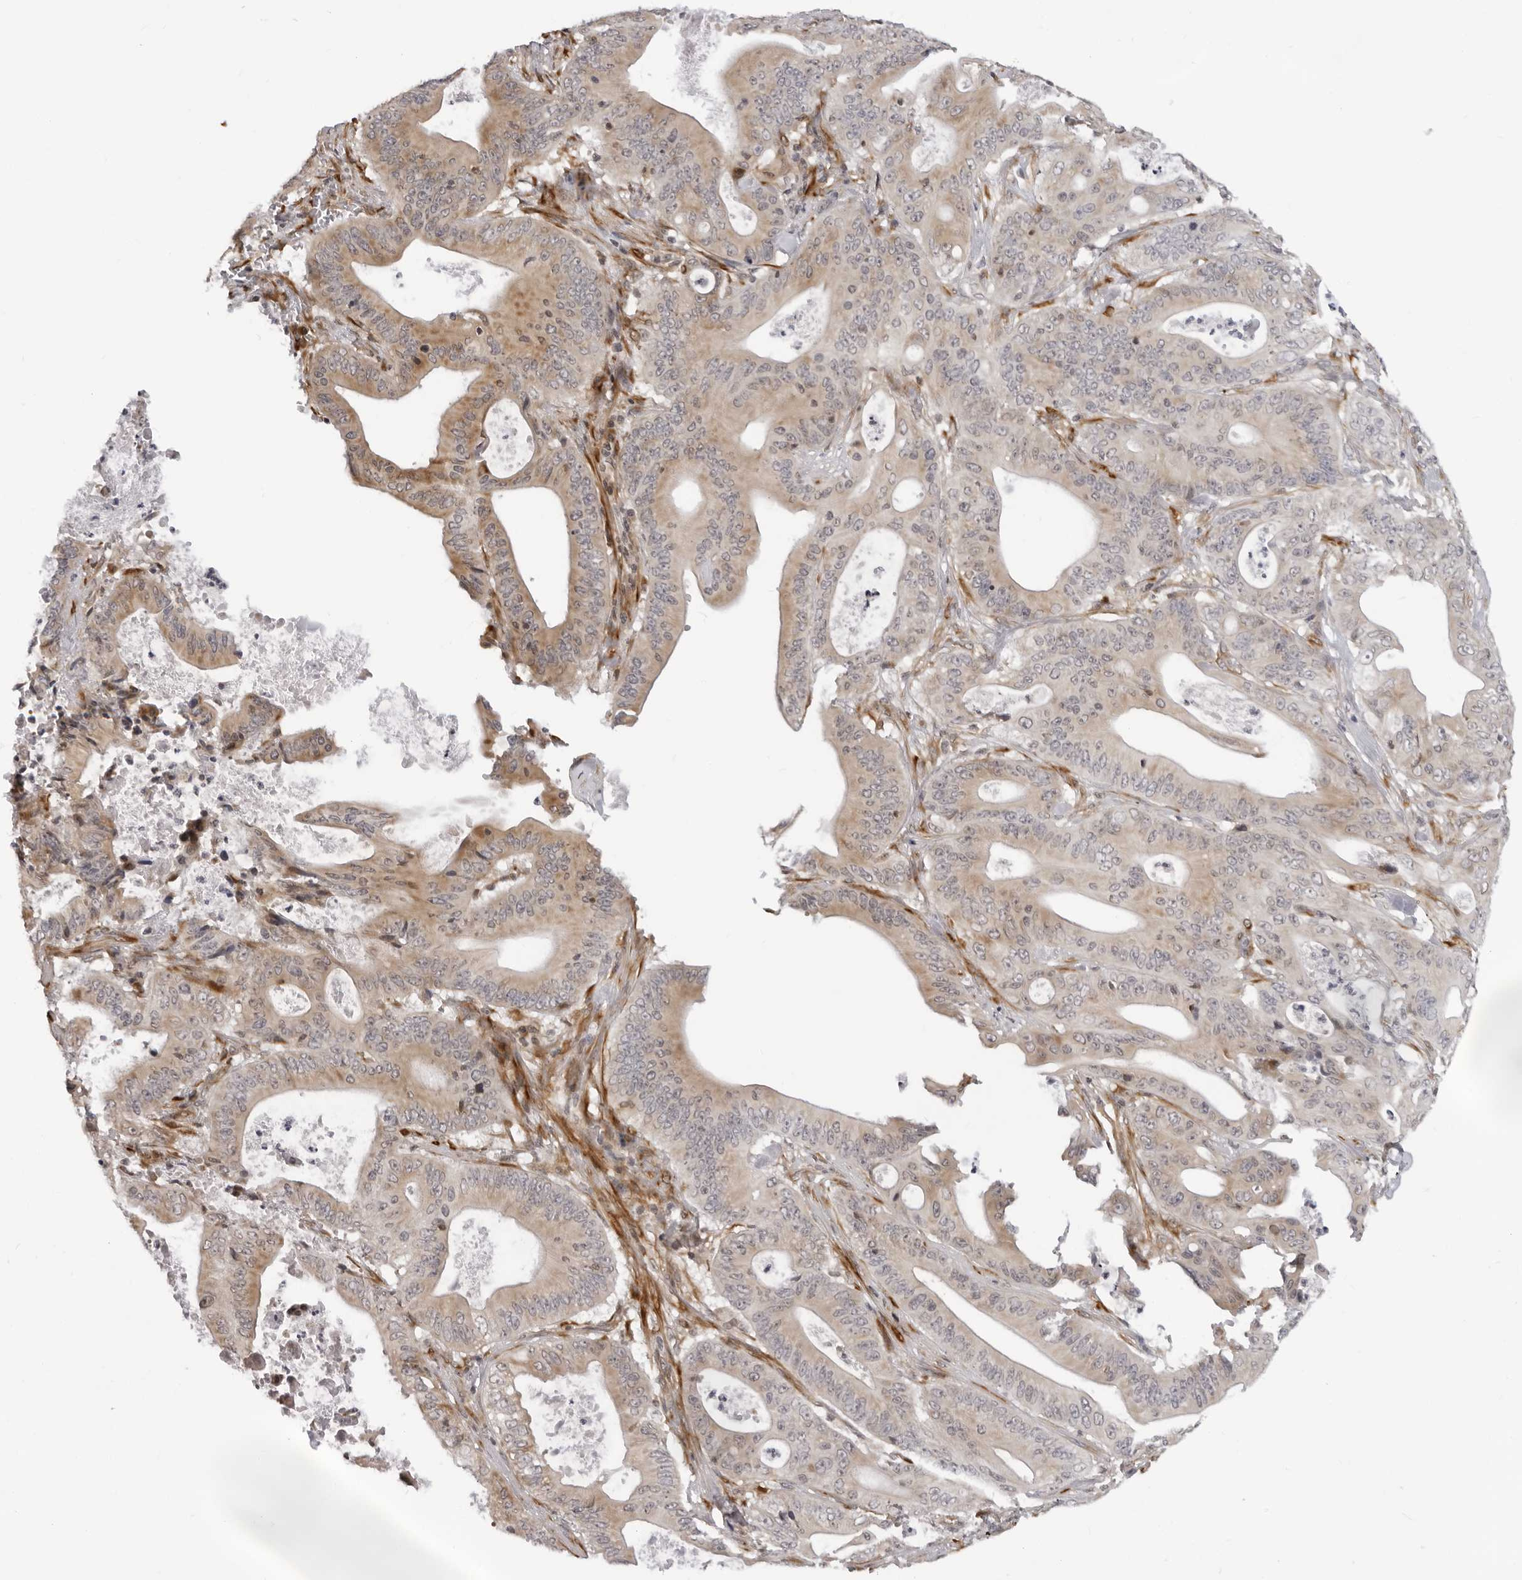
{"staining": {"intensity": "moderate", "quantity": ">75%", "location": "cytoplasmic/membranous"}, "tissue": "pancreatic cancer", "cell_type": "Tumor cells", "image_type": "cancer", "snomed": [{"axis": "morphology", "description": "Normal tissue, NOS"}, {"axis": "topography", "description": "Lymph node"}], "caption": "Pancreatic cancer was stained to show a protein in brown. There is medium levels of moderate cytoplasmic/membranous staining in about >75% of tumor cells.", "gene": "SRGAP2", "patient": {"sex": "male", "age": 62}}